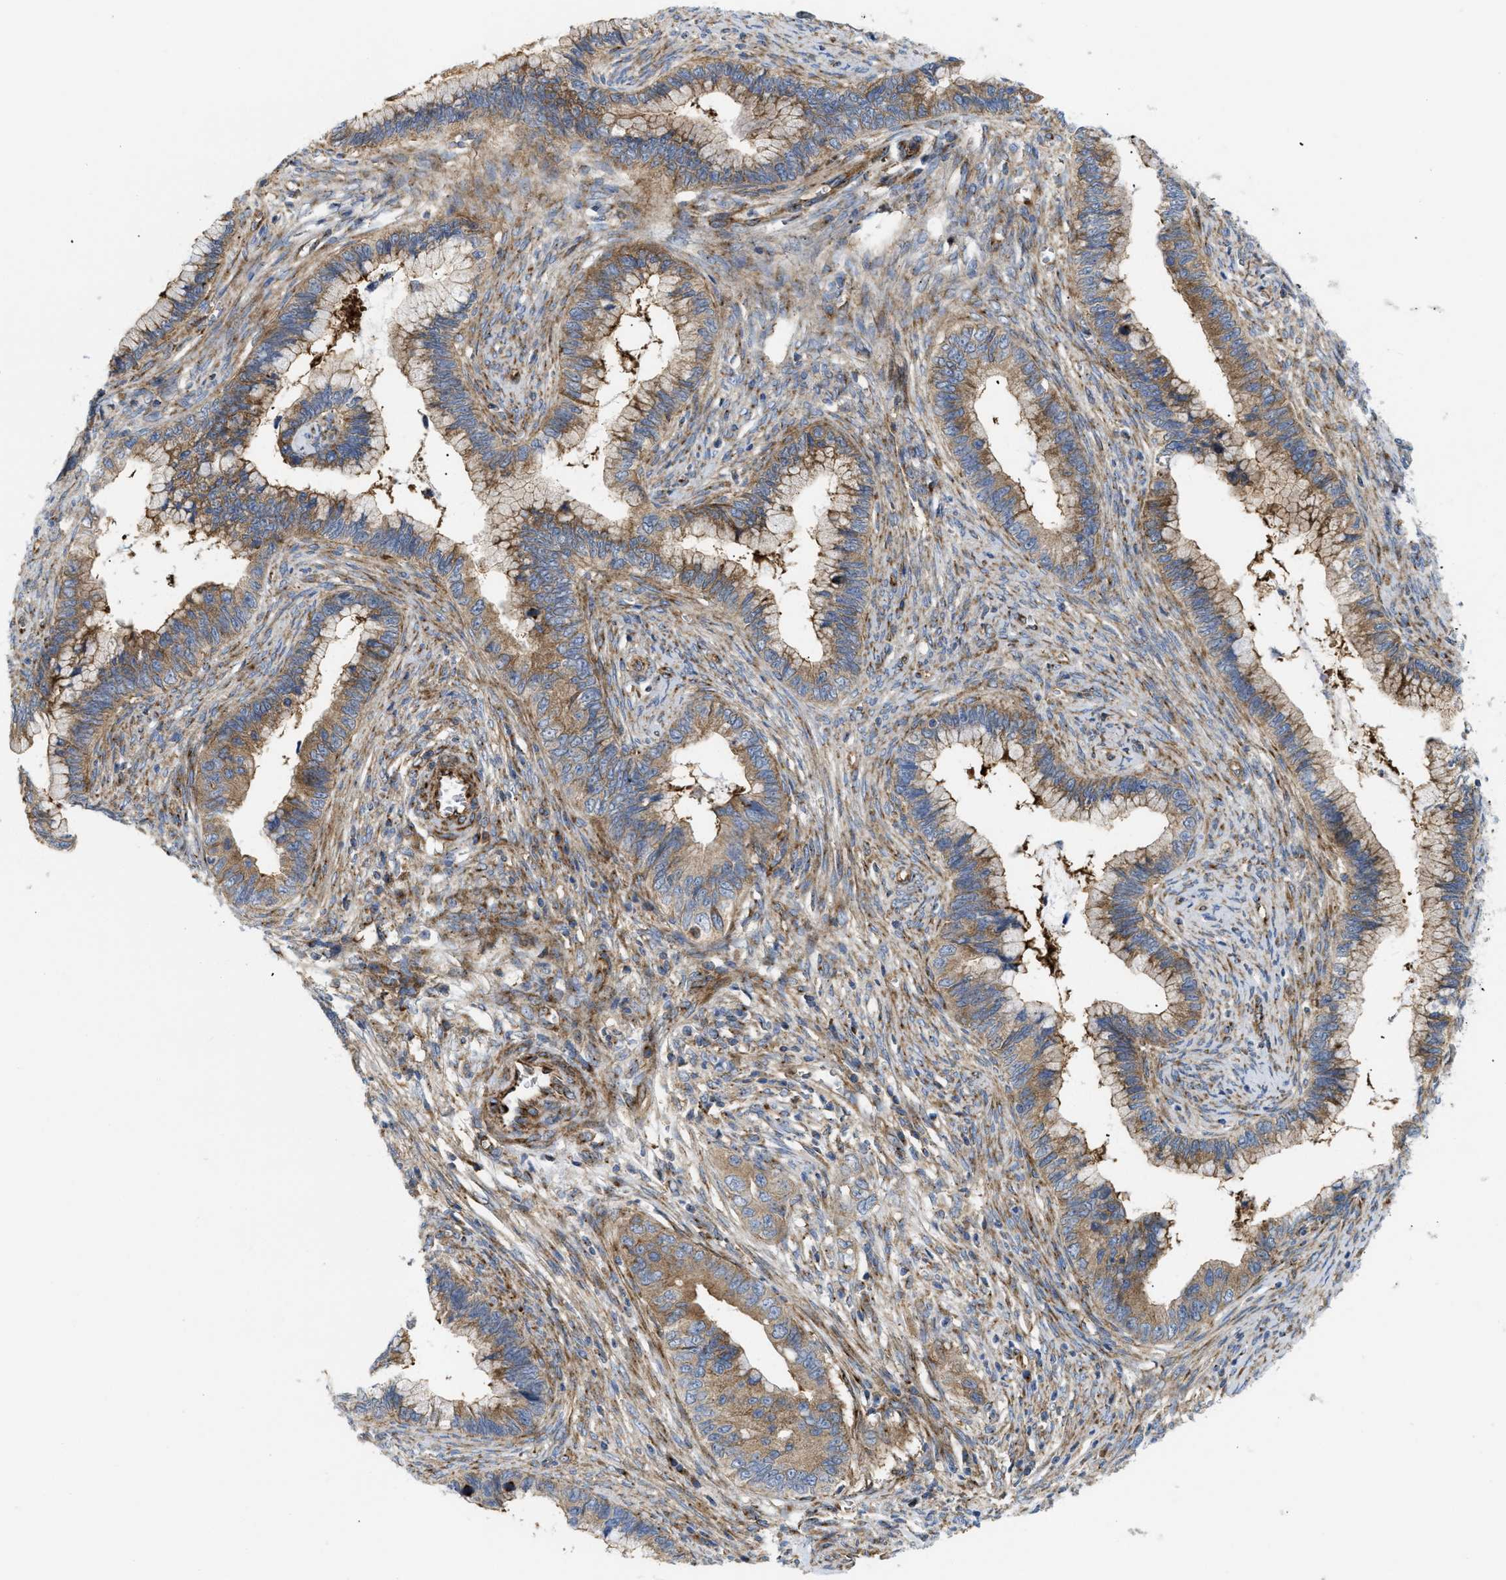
{"staining": {"intensity": "moderate", "quantity": ">75%", "location": "cytoplasmic/membranous"}, "tissue": "cervical cancer", "cell_type": "Tumor cells", "image_type": "cancer", "snomed": [{"axis": "morphology", "description": "Adenocarcinoma, NOS"}, {"axis": "topography", "description": "Cervix"}], "caption": "High-power microscopy captured an immunohistochemistry (IHC) image of cervical adenocarcinoma, revealing moderate cytoplasmic/membranous staining in about >75% of tumor cells.", "gene": "DCTN4", "patient": {"sex": "female", "age": 44}}